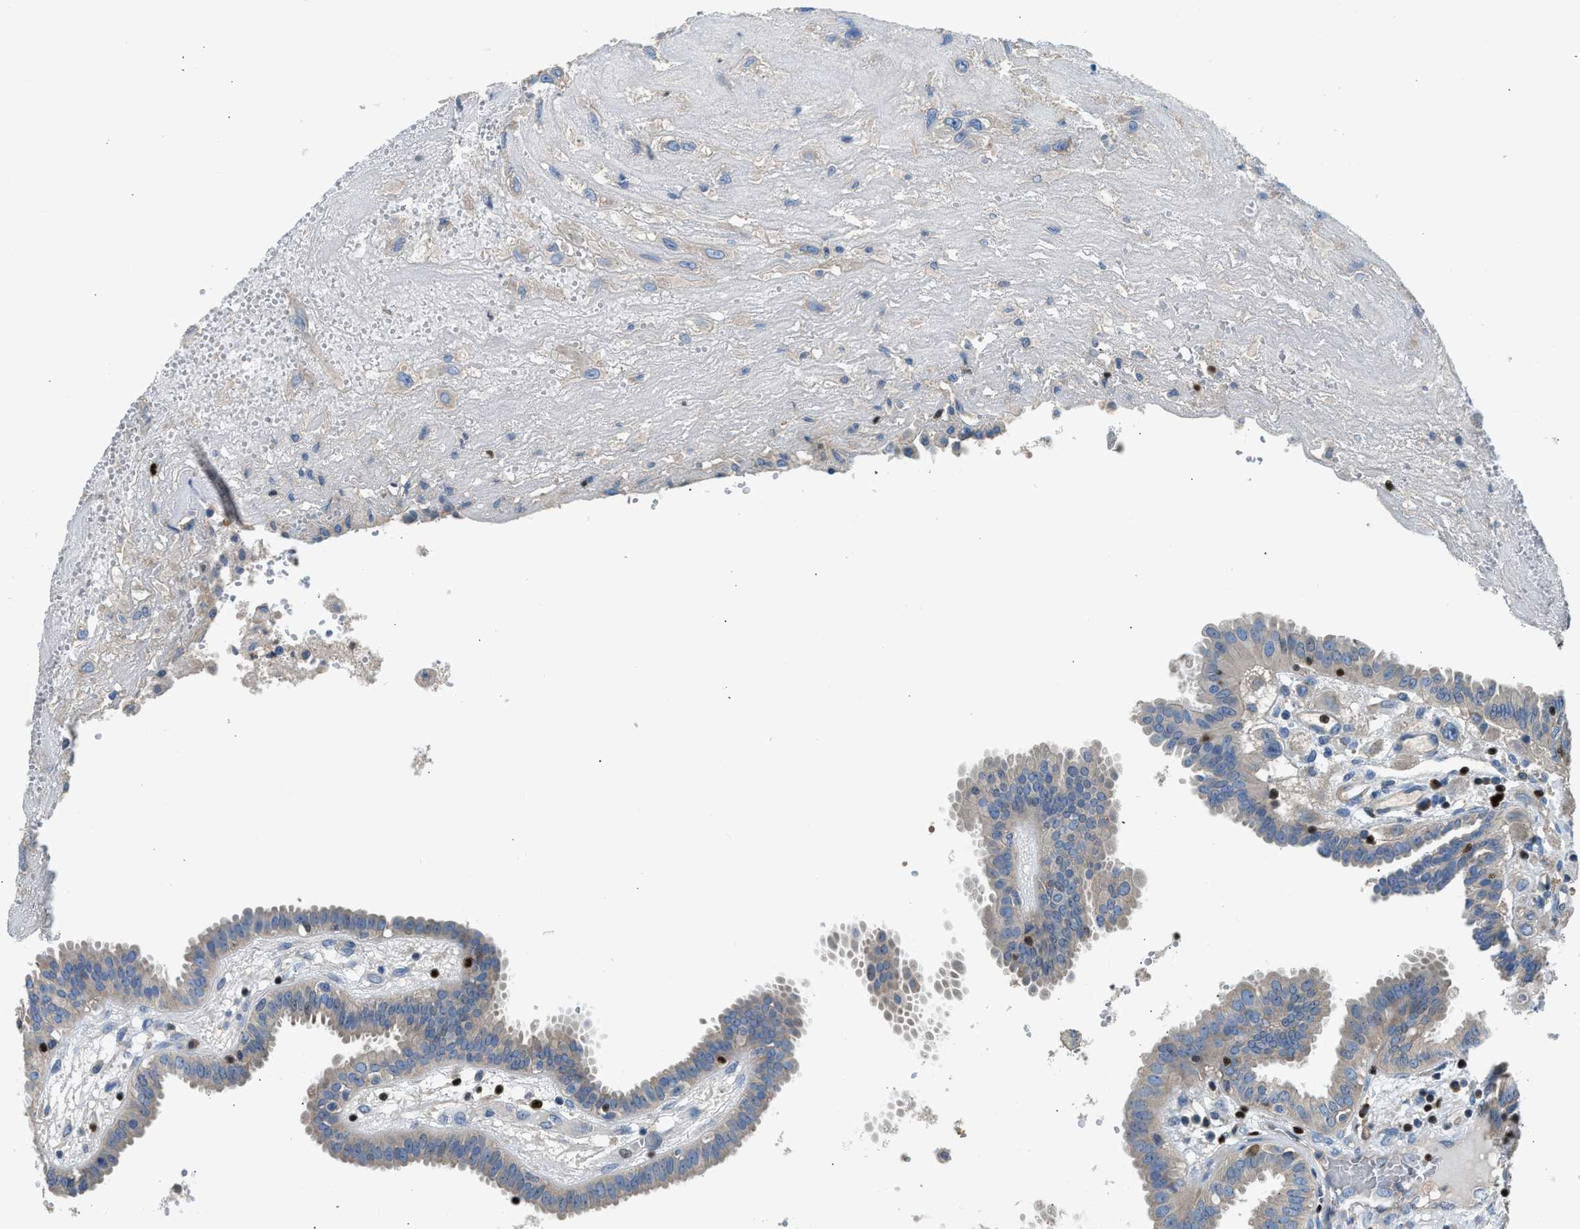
{"staining": {"intensity": "weak", "quantity": "<25%", "location": "cytoplasmic/membranous"}, "tissue": "fallopian tube", "cell_type": "Glandular cells", "image_type": "normal", "snomed": [{"axis": "morphology", "description": "Normal tissue, NOS"}, {"axis": "topography", "description": "Fallopian tube"}, {"axis": "topography", "description": "Placenta"}], "caption": "Fallopian tube stained for a protein using IHC reveals no expression glandular cells.", "gene": "TOX", "patient": {"sex": "female", "age": 32}}